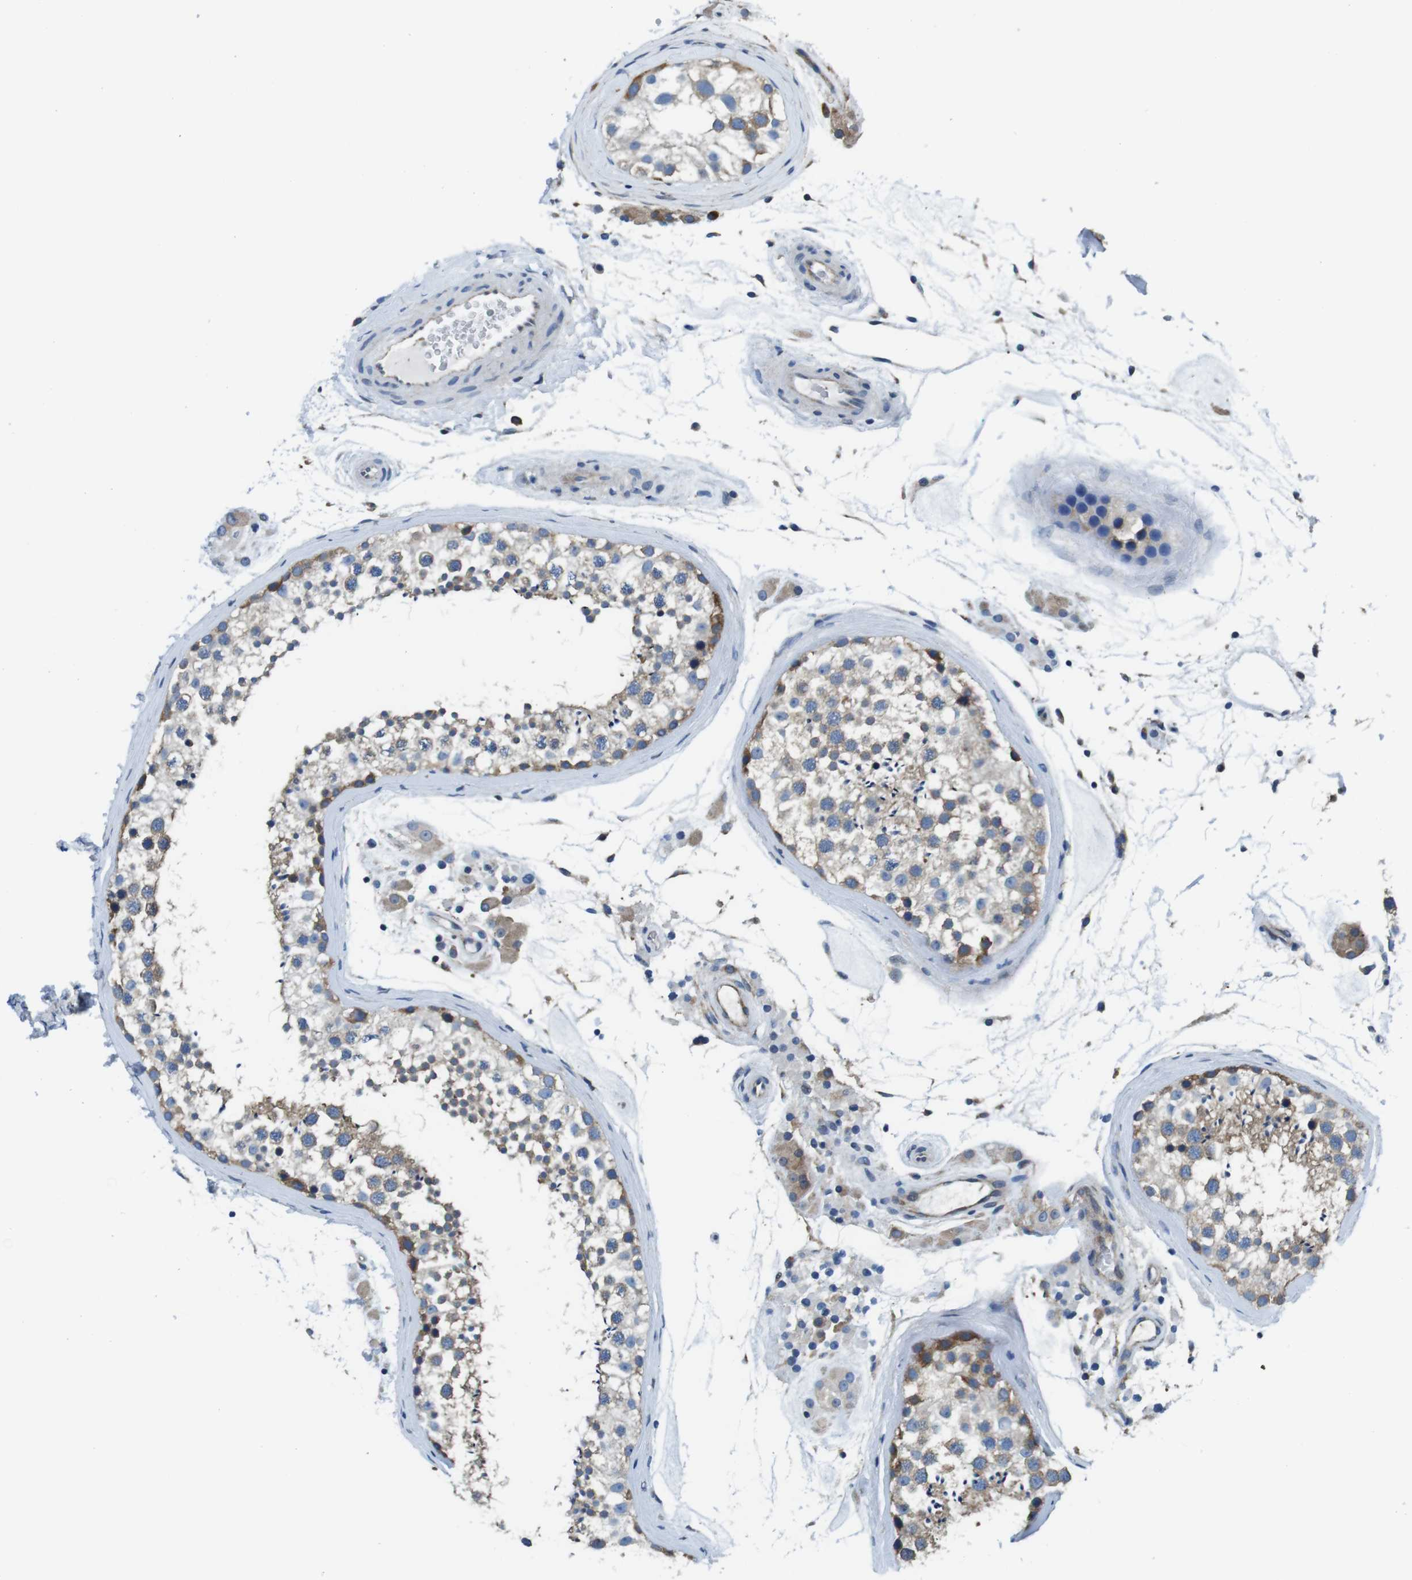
{"staining": {"intensity": "moderate", "quantity": "25%-75%", "location": "cytoplasmic/membranous"}, "tissue": "testis", "cell_type": "Cells in seminiferous ducts", "image_type": "normal", "snomed": [{"axis": "morphology", "description": "Normal tissue, NOS"}, {"axis": "topography", "description": "Testis"}], "caption": "Immunohistochemistry (IHC) of normal human testis exhibits medium levels of moderate cytoplasmic/membranous expression in approximately 25%-75% of cells in seminiferous ducts. (DAB = brown stain, brightfield microscopy at high magnification).", "gene": "EIF2B5", "patient": {"sex": "male", "age": 46}}